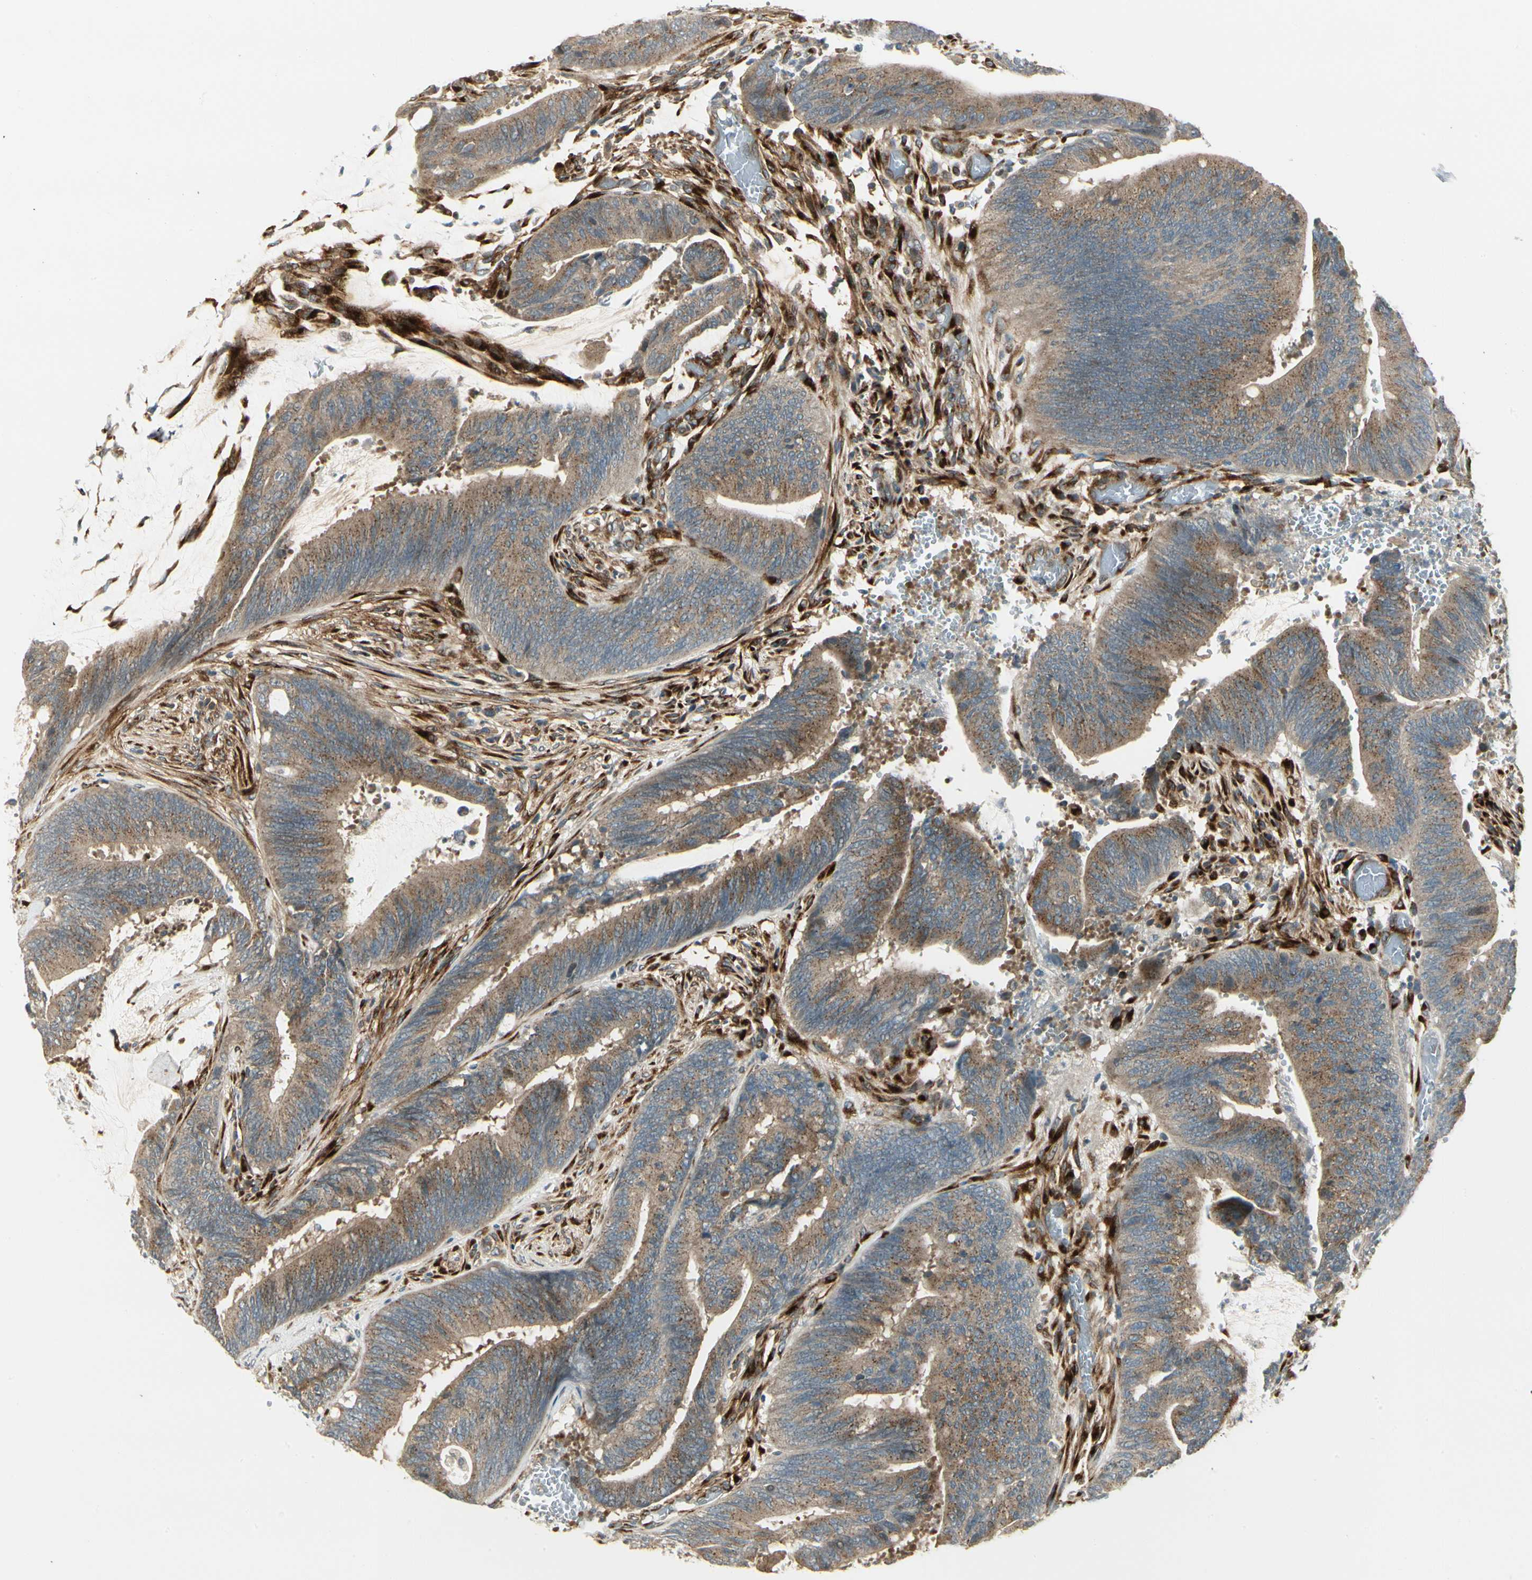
{"staining": {"intensity": "moderate", "quantity": ">75%", "location": "cytoplasmic/membranous"}, "tissue": "colorectal cancer", "cell_type": "Tumor cells", "image_type": "cancer", "snomed": [{"axis": "morphology", "description": "Adenocarcinoma, NOS"}, {"axis": "topography", "description": "Rectum"}], "caption": "Human colorectal adenocarcinoma stained with a protein marker shows moderate staining in tumor cells.", "gene": "MANSC1", "patient": {"sex": "female", "age": 66}}